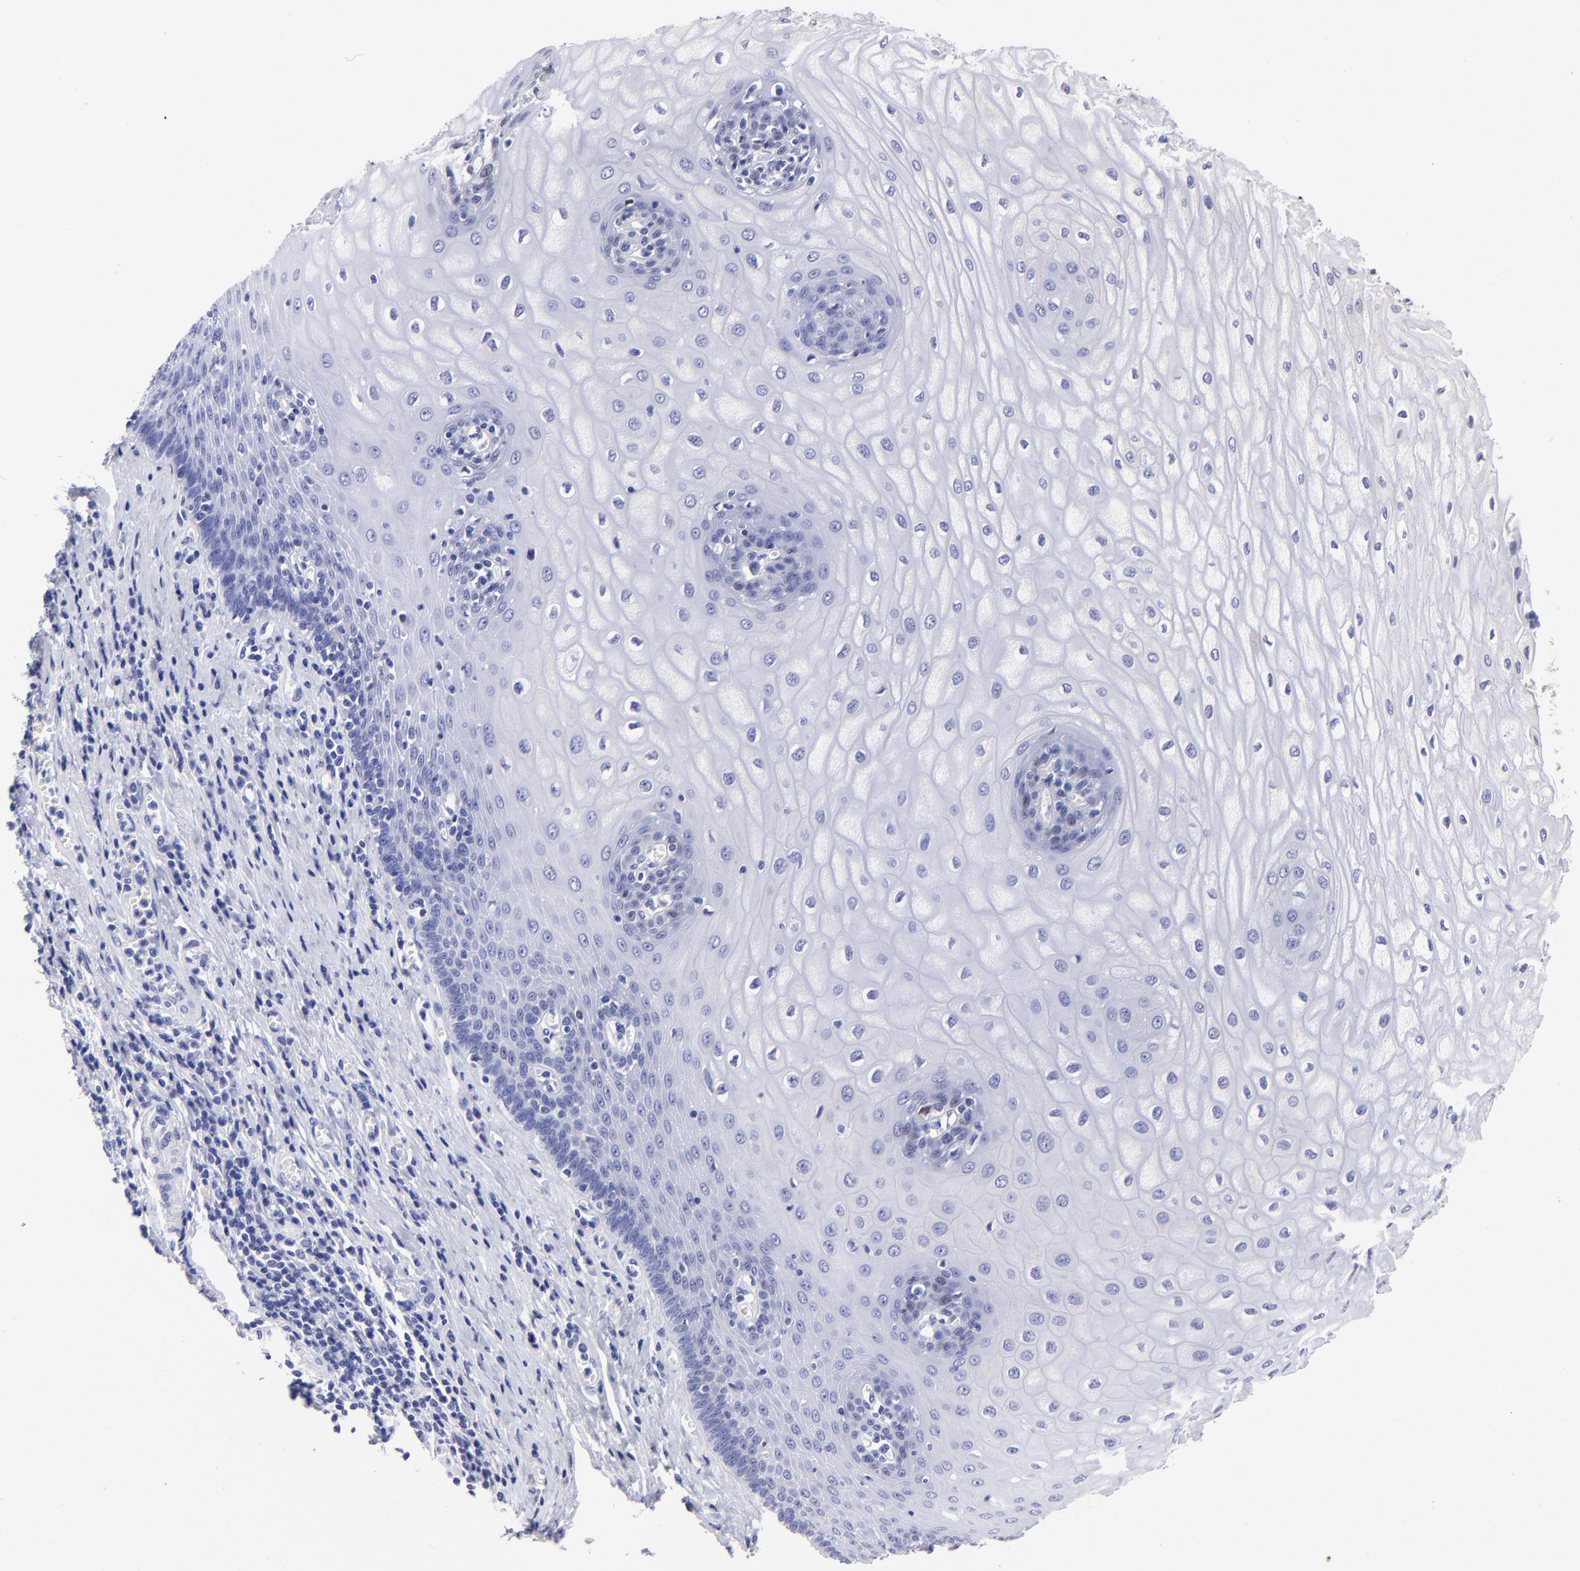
{"staining": {"intensity": "moderate", "quantity": "<25%", "location": "nuclear"}, "tissue": "esophagus", "cell_type": "Squamous epithelial cells", "image_type": "normal", "snomed": [{"axis": "morphology", "description": "Normal tissue, NOS"}, {"axis": "morphology", "description": "Squamous cell carcinoma, NOS"}, {"axis": "topography", "description": "Esophagus"}], "caption": "Immunohistochemical staining of unremarkable human esophagus reveals moderate nuclear protein positivity in about <25% of squamous epithelial cells. (DAB (3,3'-diaminobenzidine) = brown stain, brightfield microscopy at high magnification).", "gene": "DNMT1", "patient": {"sex": "male", "age": 65}}